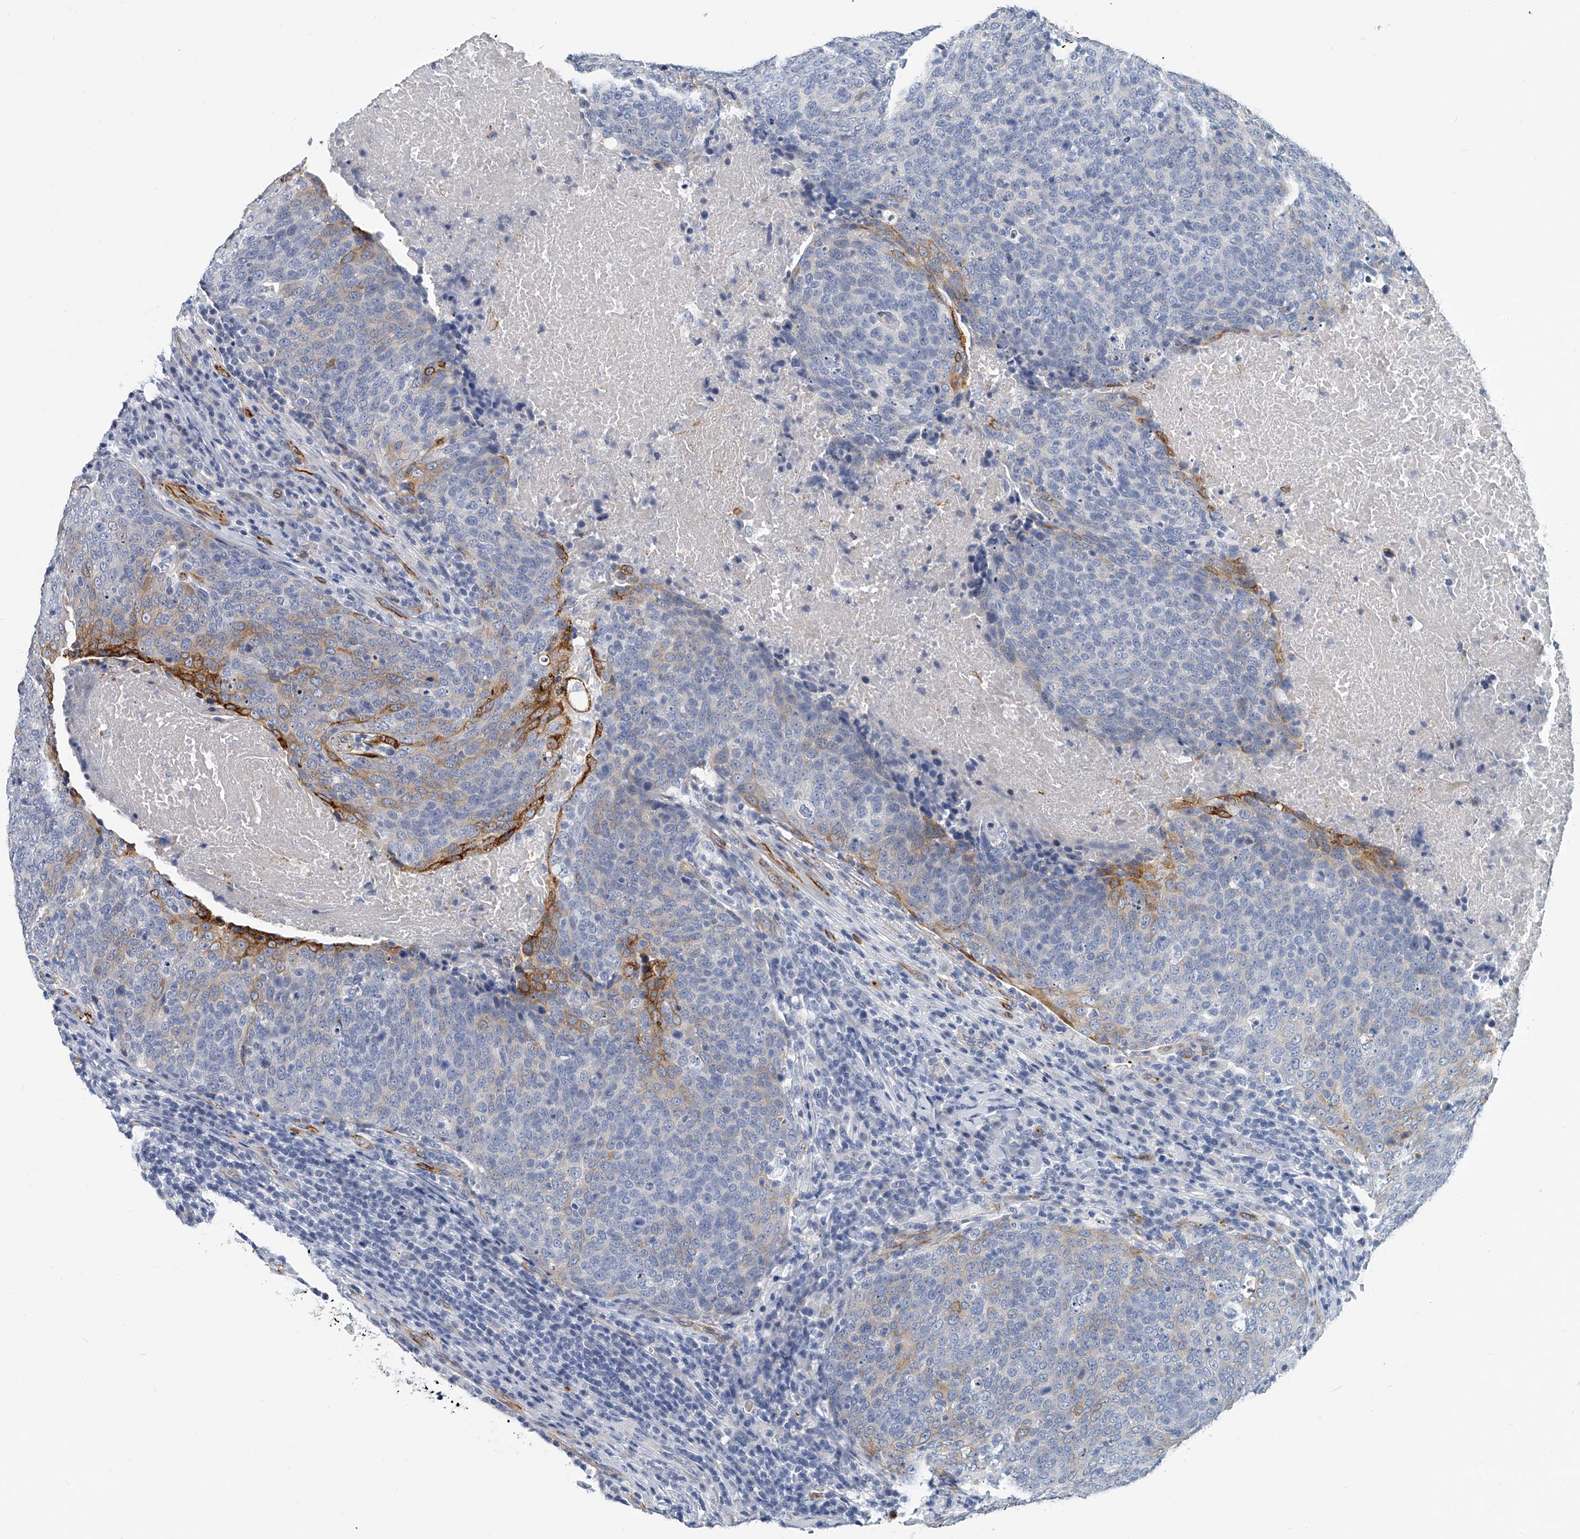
{"staining": {"intensity": "strong", "quantity": "<25%", "location": "cytoplasmic/membranous"}, "tissue": "head and neck cancer", "cell_type": "Tumor cells", "image_type": "cancer", "snomed": [{"axis": "morphology", "description": "Squamous cell carcinoma, NOS"}, {"axis": "morphology", "description": "Squamous cell carcinoma, metastatic, NOS"}, {"axis": "topography", "description": "Lymph node"}, {"axis": "topography", "description": "Head-Neck"}], "caption": "Immunohistochemistry (DAB) staining of head and neck cancer shows strong cytoplasmic/membranous protein staining in about <25% of tumor cells.", "gene": "KIRREL1", "patient": {"sex": "male", "age": 62}}